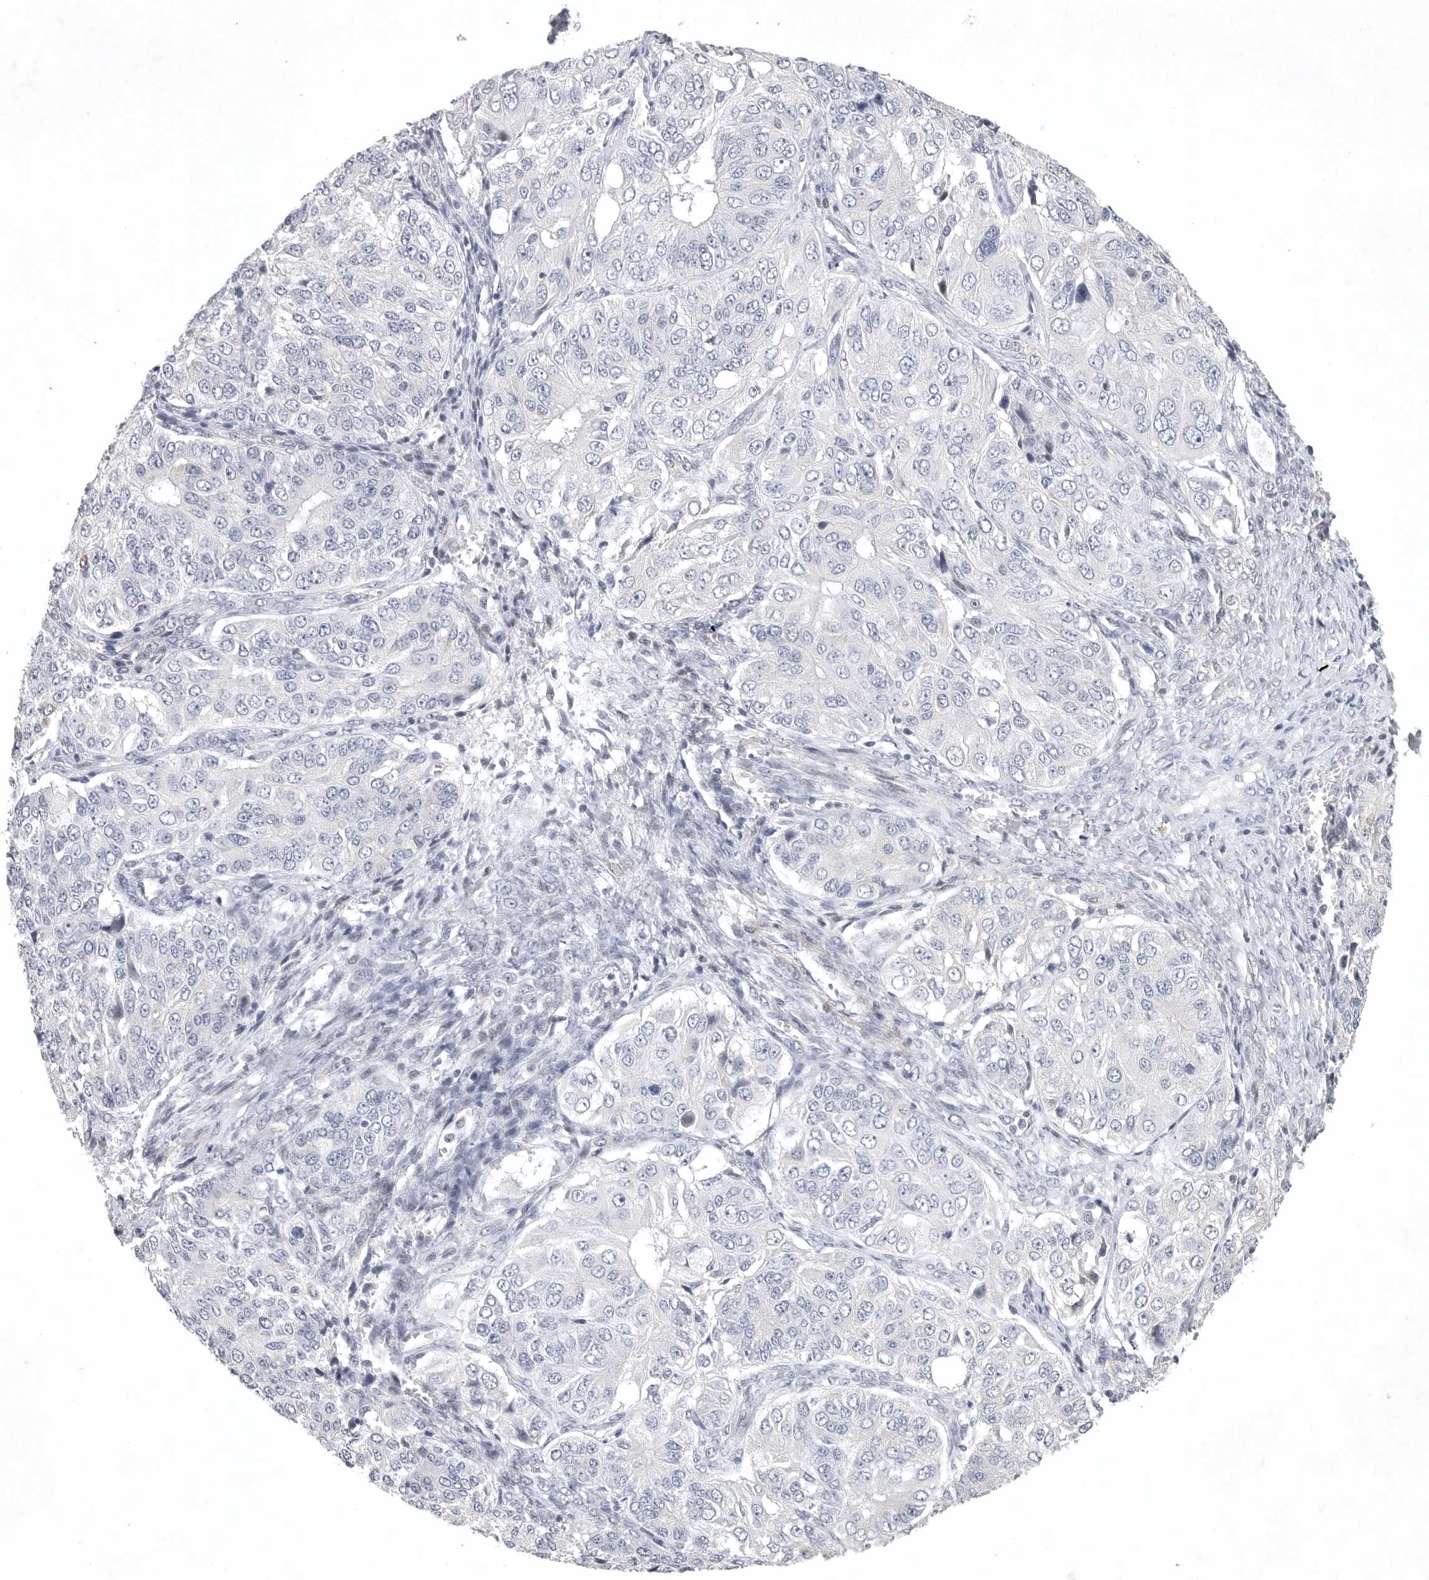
{"staining": {"intensity": "negative", "quantity": "none", "location": "none"}, "tissue": "ovarian cancer", "cell_type": "Tumor cells", "image_type": "cancer", "snomed": [{"axis": "morphology", "description": "Carcinoma, endometroid"}, {"axis": "topography", "description": "Ovary"}], "caption": "Immunohistochemical staining of human ovarian endometroid carcinoma shows no significant expression in tumor cells.", "gene": "TNR", "patient": {"sex": "female", "age": 51}}